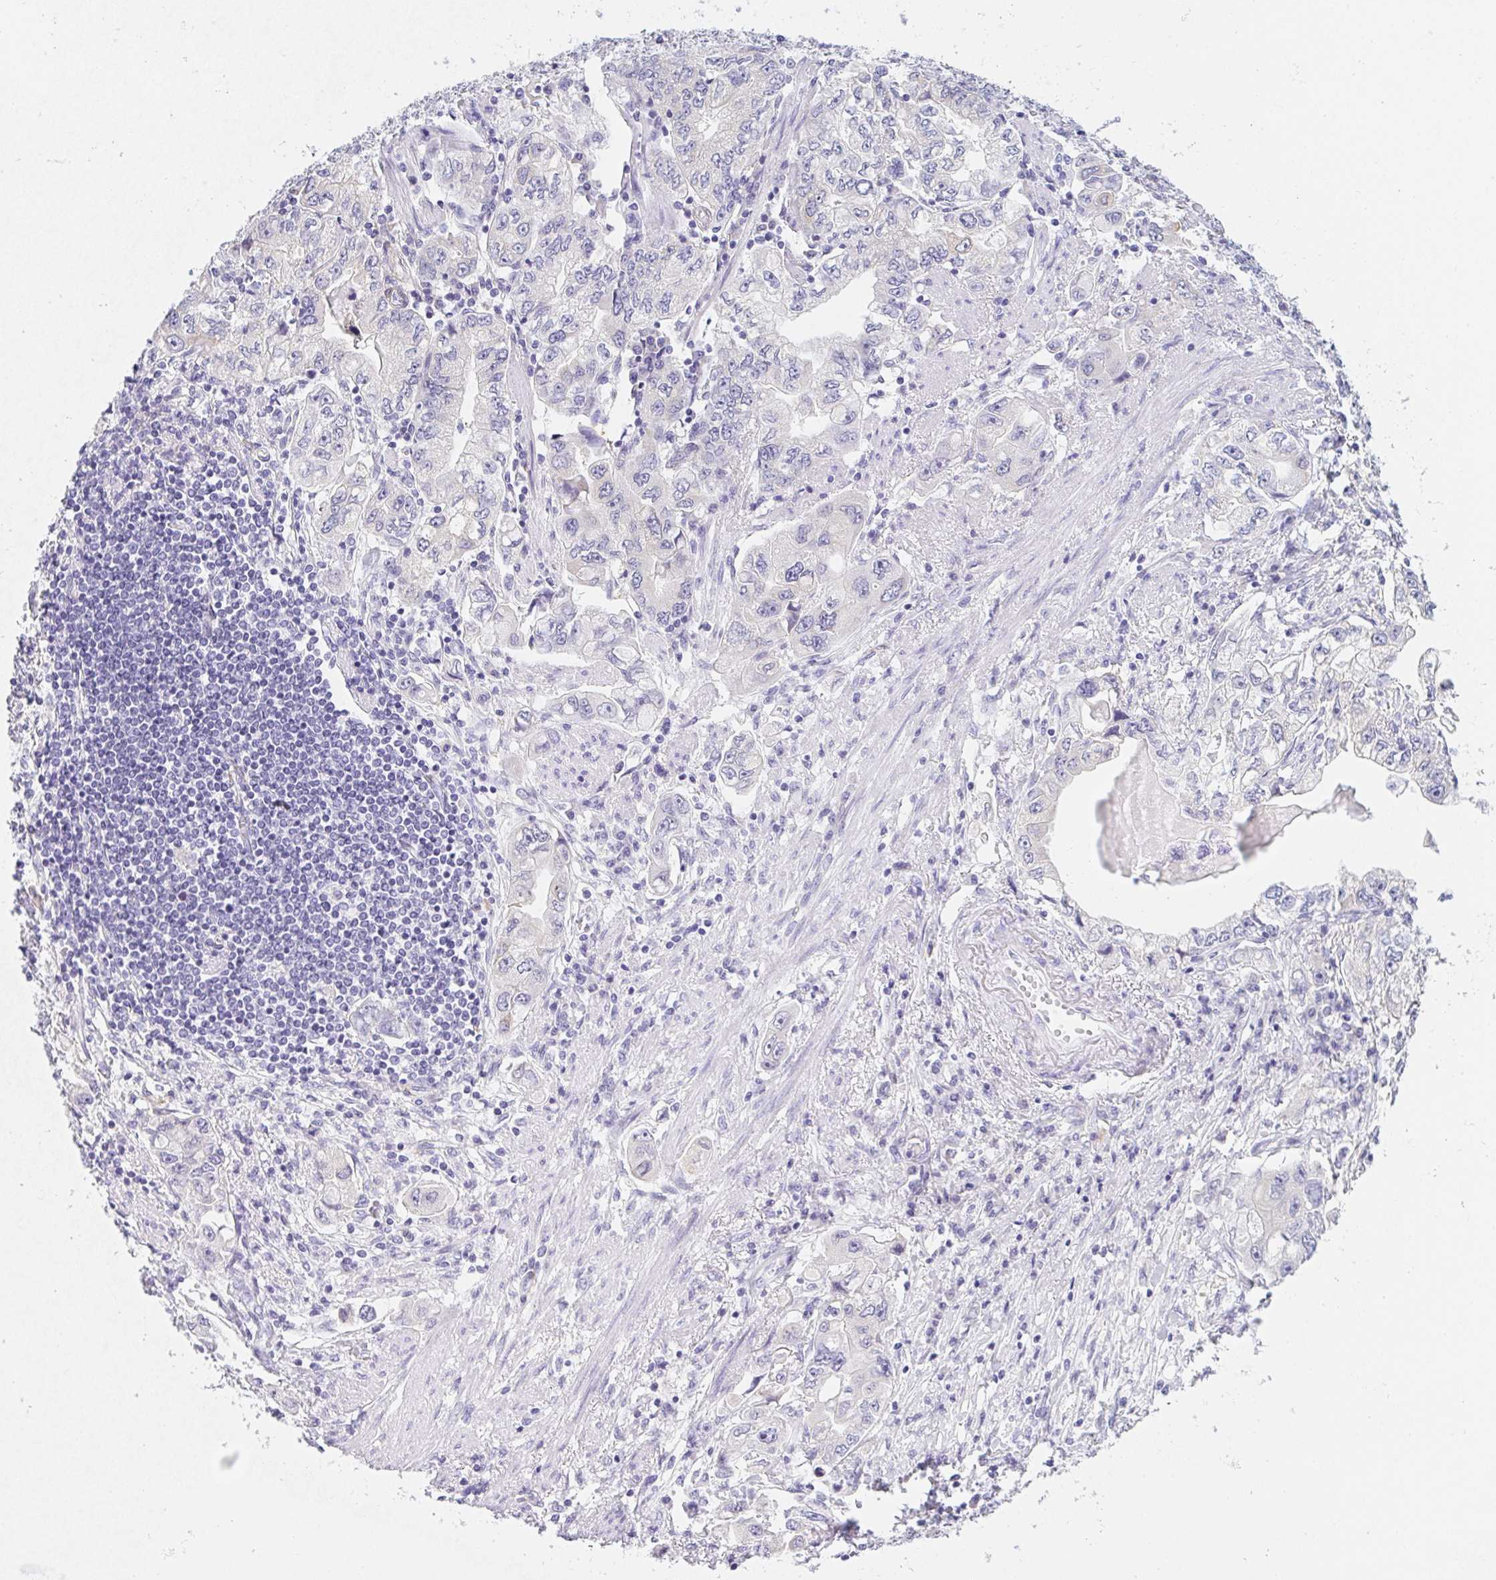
{"staining": {"intensity": "negative", "quantity": "none", "location": "none"}, "tissue": "stomach cancer", "cell_type": "Tumor cells", "image_type": "cancer", "snomed": [{"axis": "morphology", "description": "Adenocarcinoma, NOS"}, {"axis": "topography", "description": "Stomach, lower"}], "caption": "Image shows no protein positivity in tumor cells of stomach cancer (adenocarcinoma) tissue.", "gene": "HRC", "patient": {"sex": "female", "age": 93}}